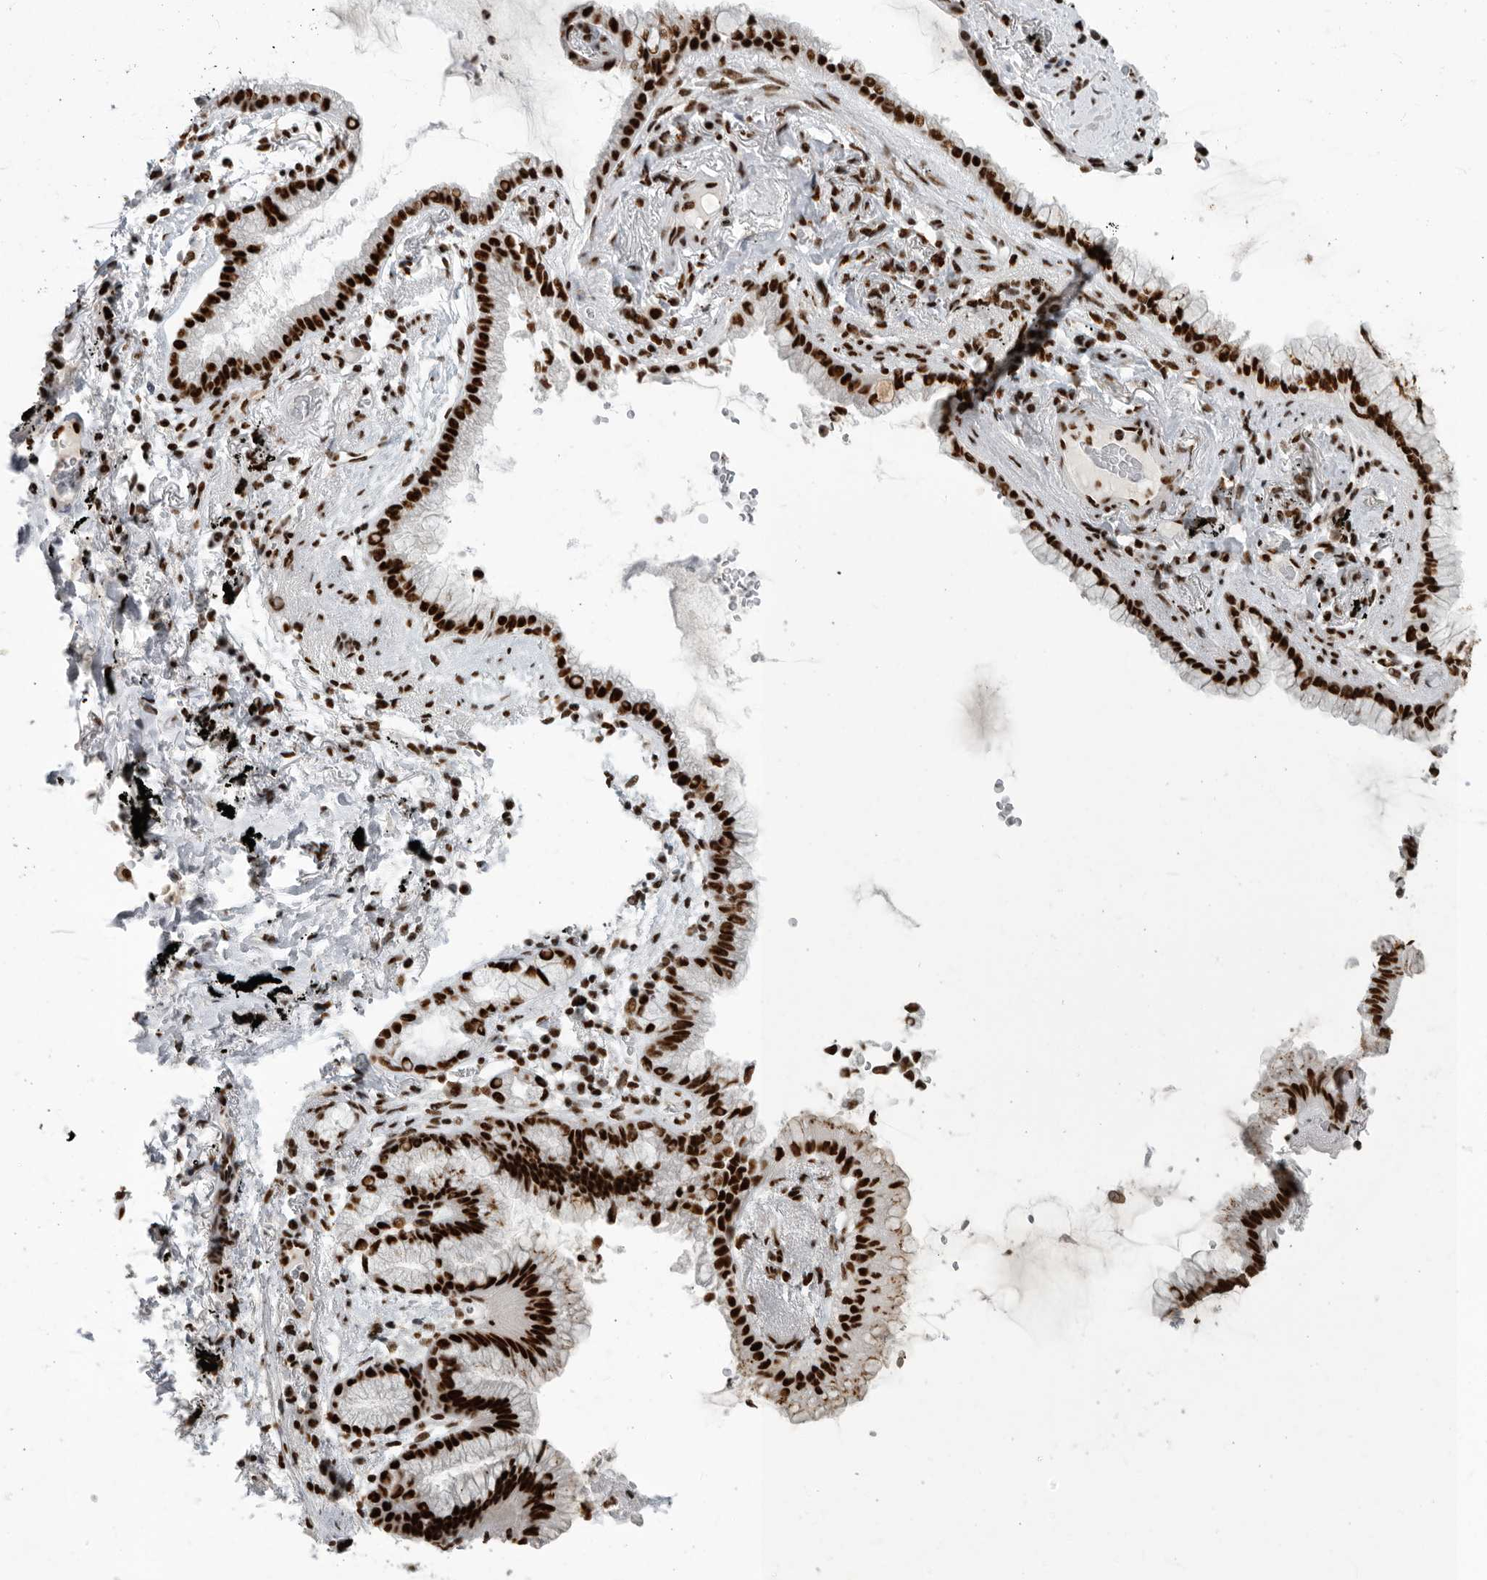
{"staining": {"intensity": "strong", "quantity": ">75%", "location": "nuclear"}, "tissue": "lung cancer", "cell_type": "Tumor cells", "image_type": "cancer", "snomed": [{"axis": "morphology", "description": "Adenocarcinoma, NOS"}, {"axis": "topography", "description": "Lung"}], "caption": "IHC of lung cancer exhibits high levels of strong nuclear expression in about >75% of tumor cells.", "gene": "BCLAF1", "patient": {"sex": "female", "age": 70}}